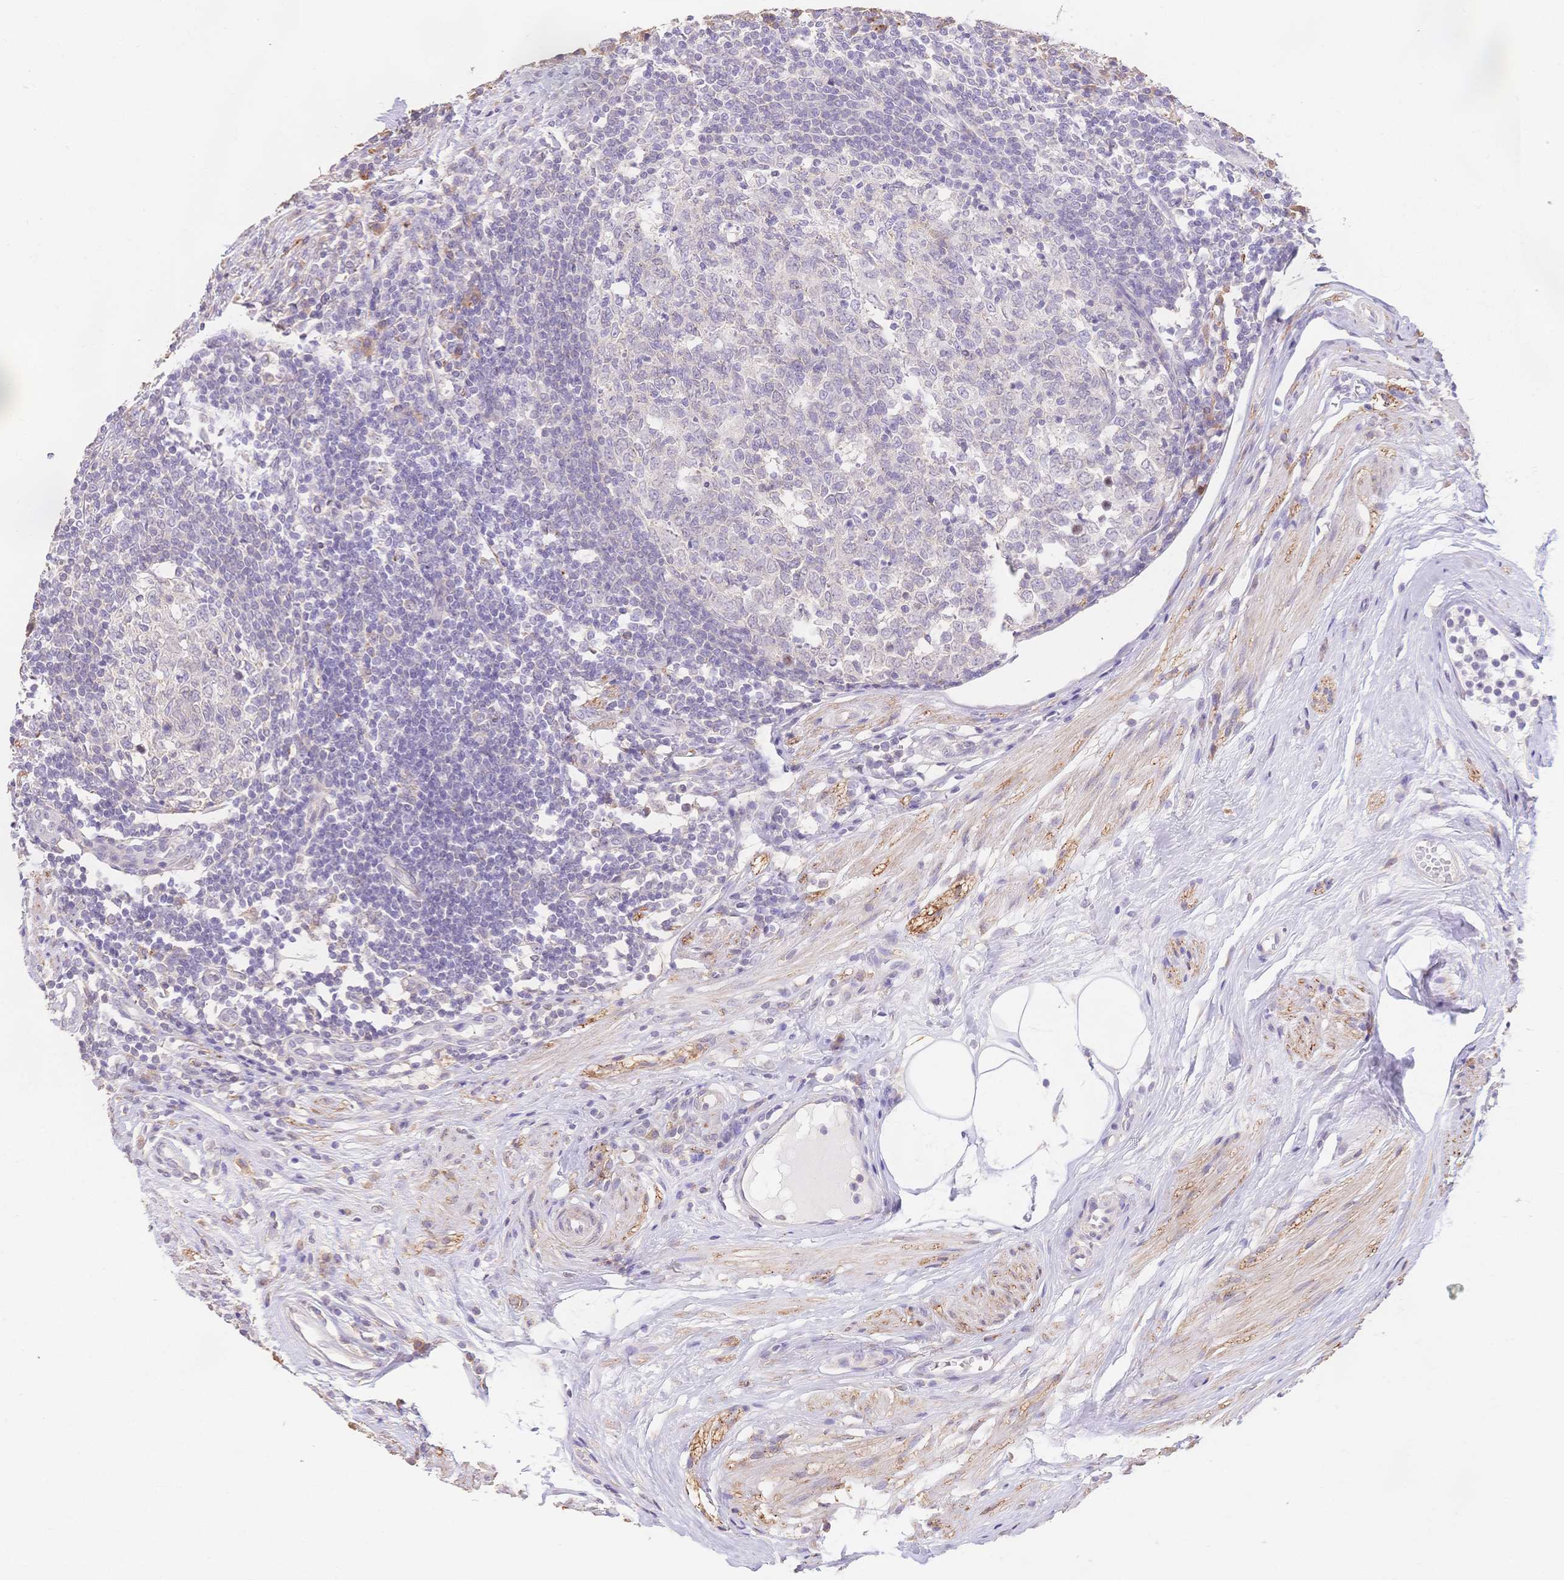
{"staining": {"intensity": "weak", "quantity": "25%-75%", "location": "cytoplasmic/membranous"}, "tissue": "appendix", "cell_type": "Glandular cells", "image_type": "normal", "snomed": [{"axis": "morphology", "description": "Normal tissue, NOS"}, {"axis": "topography", "description": "Appendix"}], "caption": "The image exhibits immunohistochemical staining of normal appendix. There is weak cytoplasmic/membranous positivity is seen in approximately 25%-75% of glandular cells. (IHC, brightfield microscopy, high magnification).", "gene": "HS3ST5", "patient": {"sex": "female", "age": 56}}